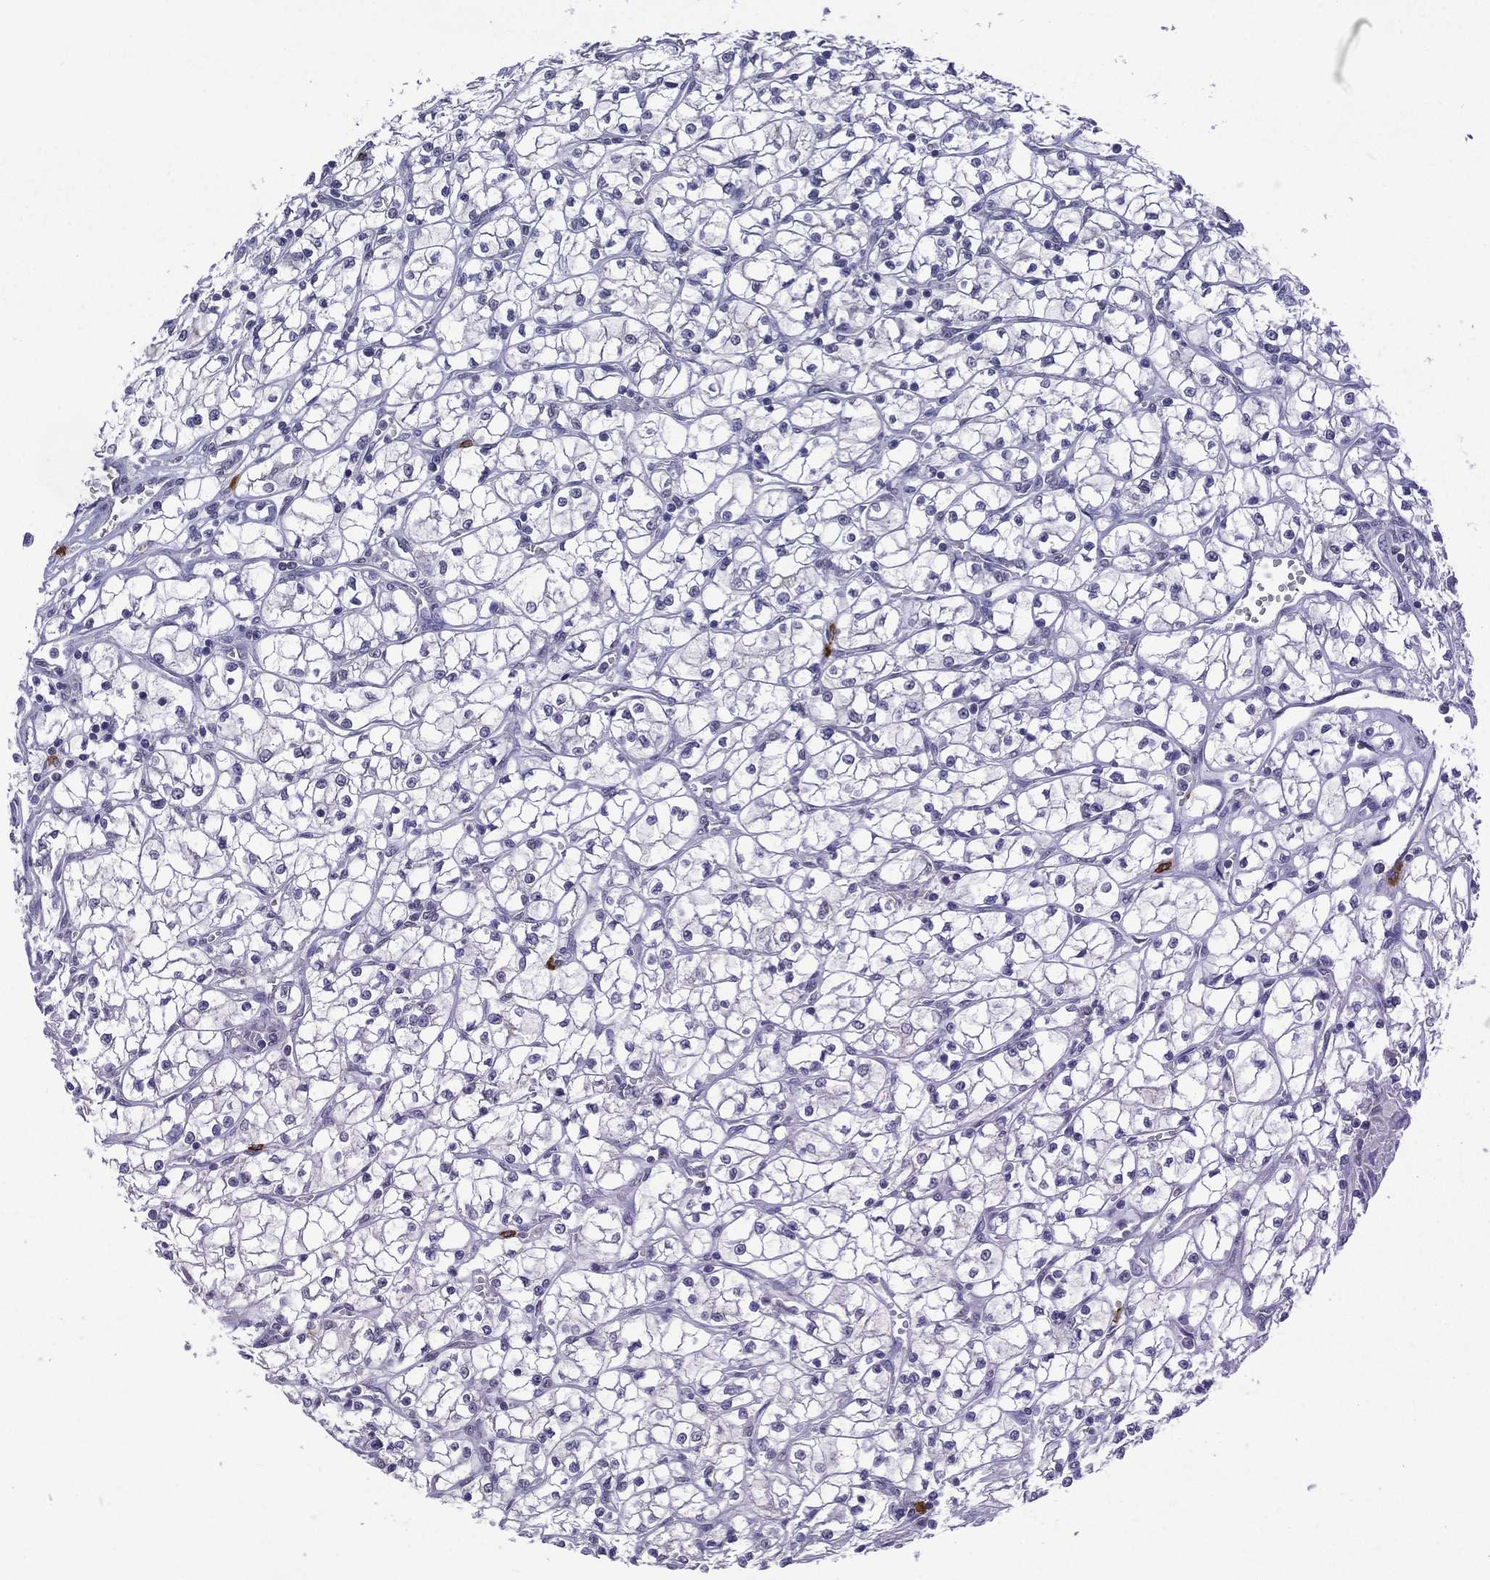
{"staining": {"intensity": "negative", "quantity": "none", "location": "none"}, "tissue": "renal cancer", "cell_type": "Tumor cells", "image_type": "cancer", "snomed": [{"axis": "morphology", "description": "Adenocarcinoma, NOS"}, {"axis": "topography", "description": "Kidney"}], "caption": "Tumor cells show no significant expression in renal adenocarcinoma. (Stains: DAB (3,3'-diaminobenzidine) IHC with hematoxylin counter stain, Microscopy: brightfield microscopy at high magnification).", "gene": "ASB10", "patient": {"sex": "female", "age": 64}}